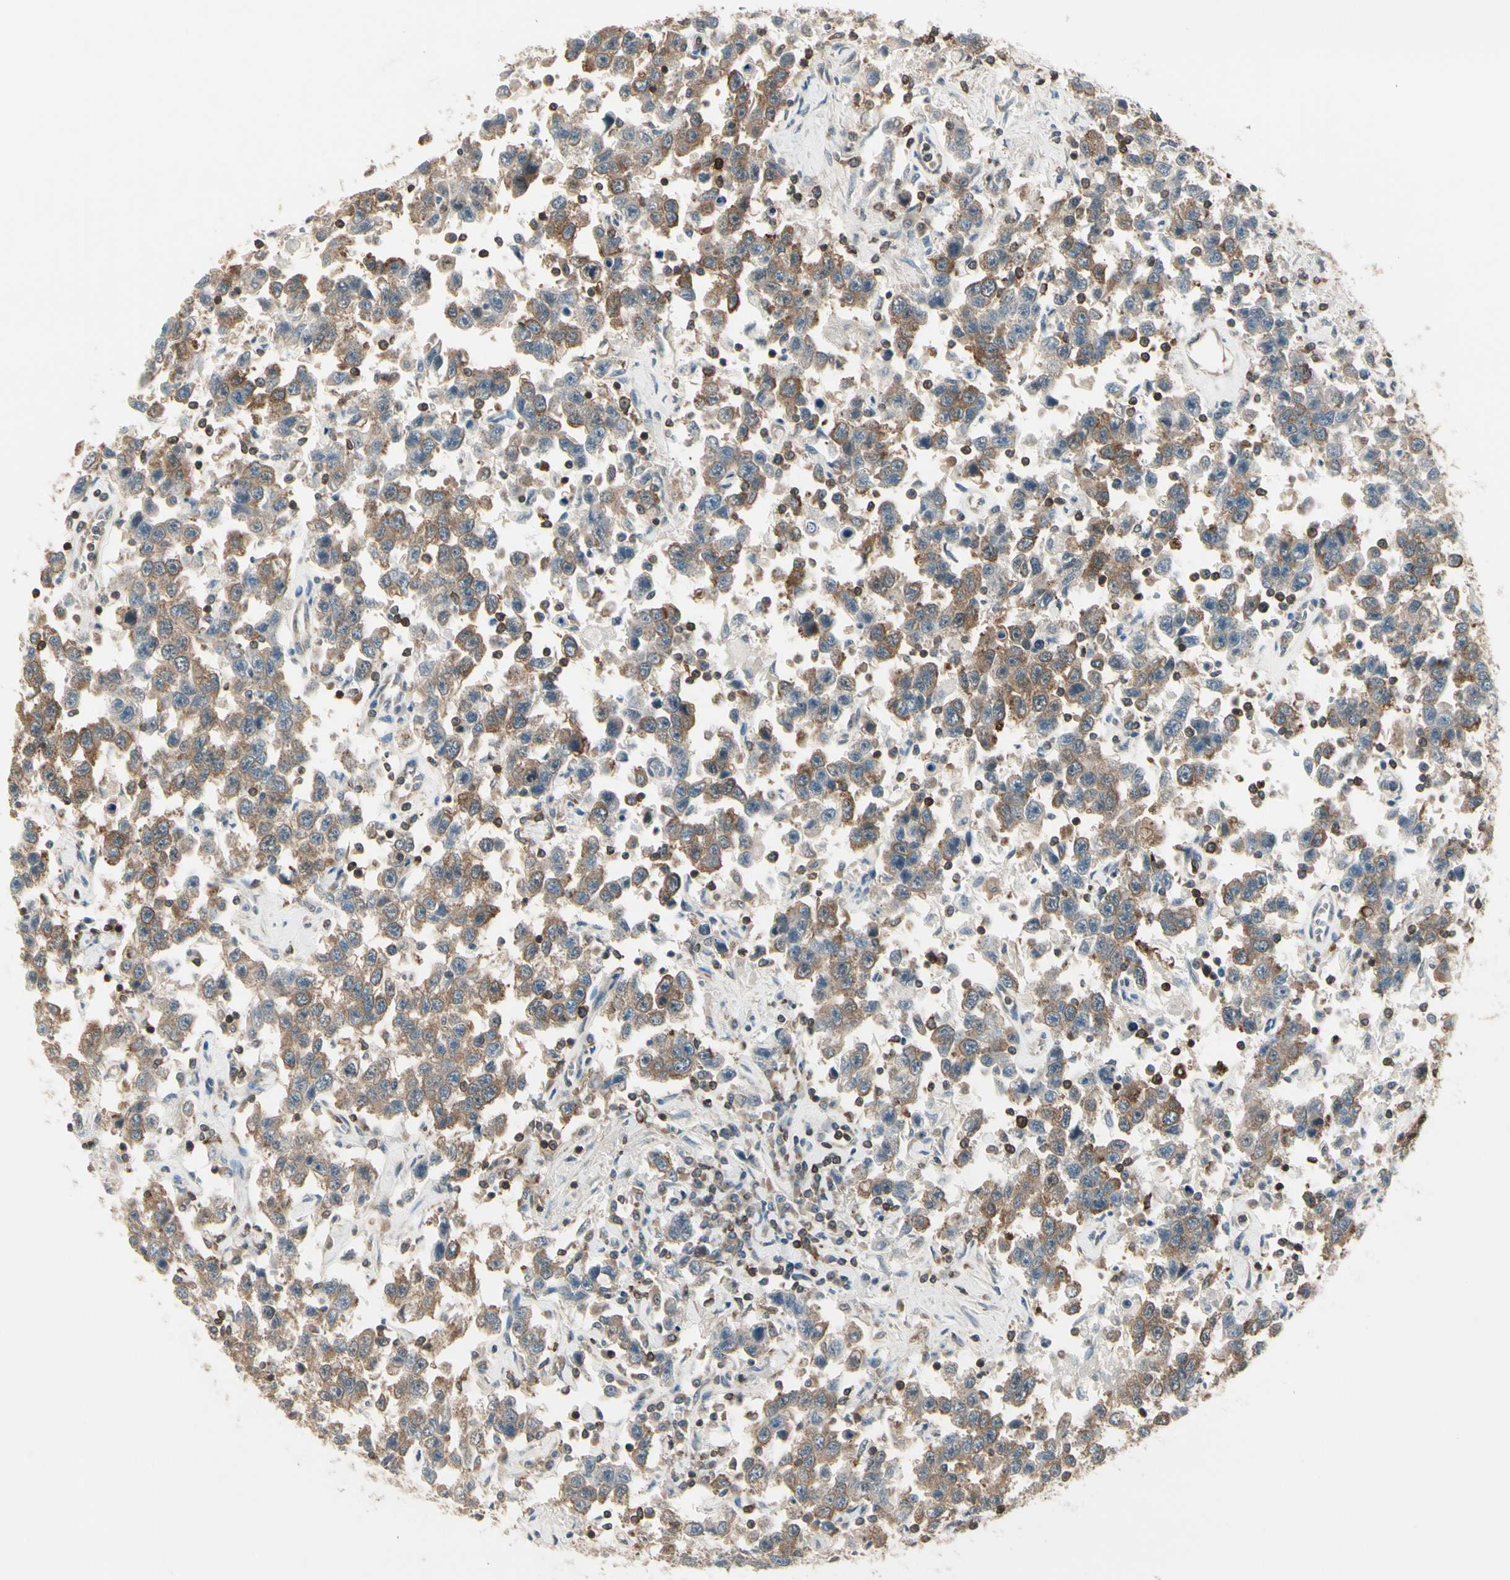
{"staining": {"intensity": "moderate", "quantity": ">75%", "location": "cytoplasmic/membranous"}, "tissue": "testis cancer", "cell_type": "Tumor cells", "image_type": "cancer", "snomed": [{"axis": "morphology", "description": "Seminoma, NOS"}, {"axis": "topography", "description": "Testis"}], "caption": "Testis cancer was stained to show a protein in brown. There is medium levels of moderate cytoplasmic/membranous positivity in approximately >75% of tumor cells. (Brightfield microscopy of DAB IHC at high magnification).", "gene": "OXSR1", "patient": {"sex": "male", "age": 41}}